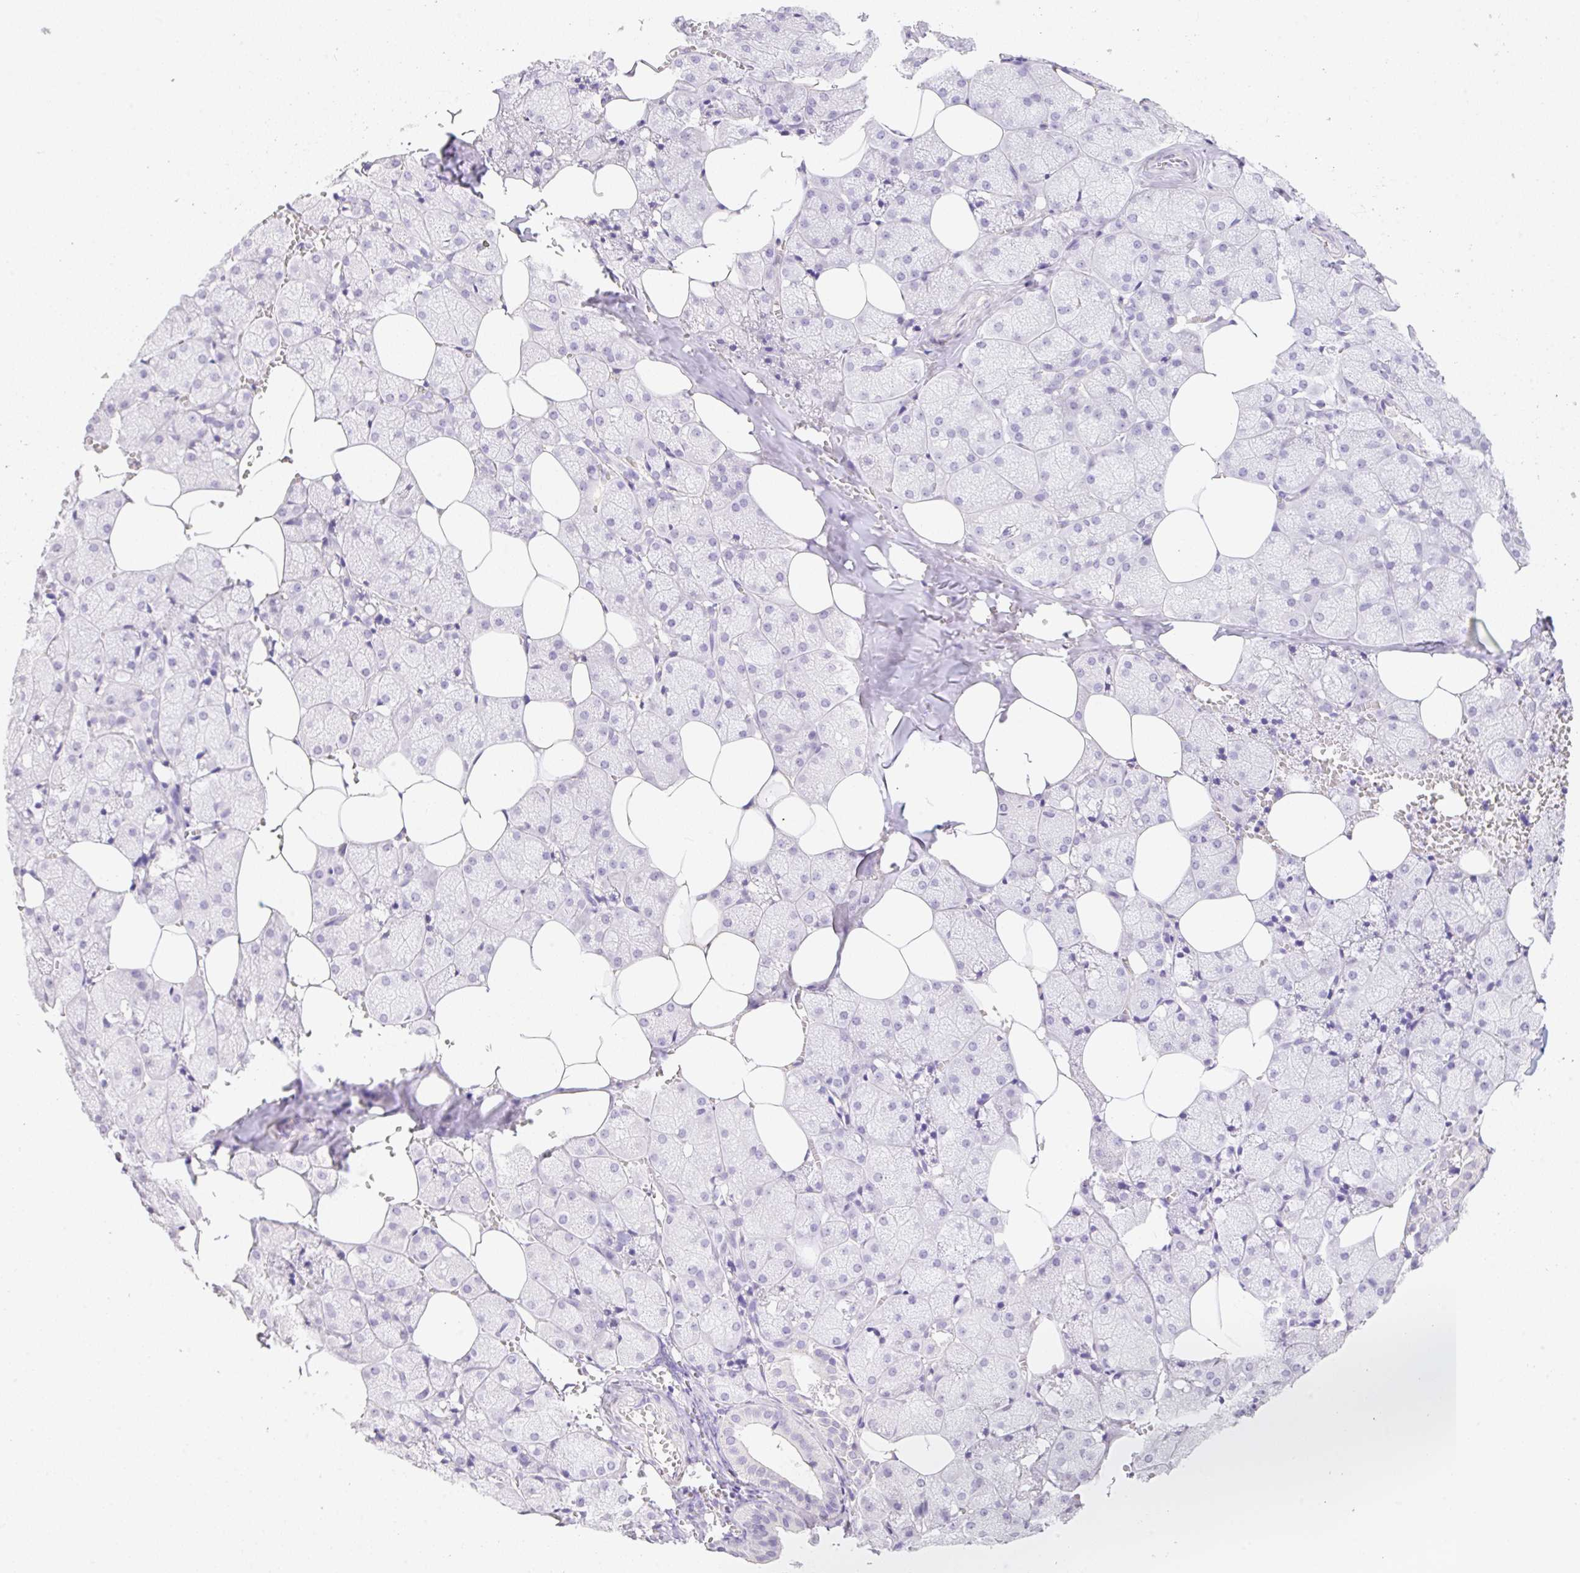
{"staining": {"intensity": "negative", "quantity": "none", "location": "none"}, "tissue": "salivary gland", "cell_type": "Glandular cells", "image_type": "normal", "snomed": [{"axis": "morphology", "description": "Normal tissue, NOS"}, {"axis": "topography", "description": "Salivary gland"}, {"axis": "topography", "description": "Peripheral nerve tissue"}], "caption": "This is an immunohistochemistry micrograph of benign human salivary gland. There is no expression in glandular cells.", "gene": "HCRTR2", "patient": {"sex": "male", "age": 38}}